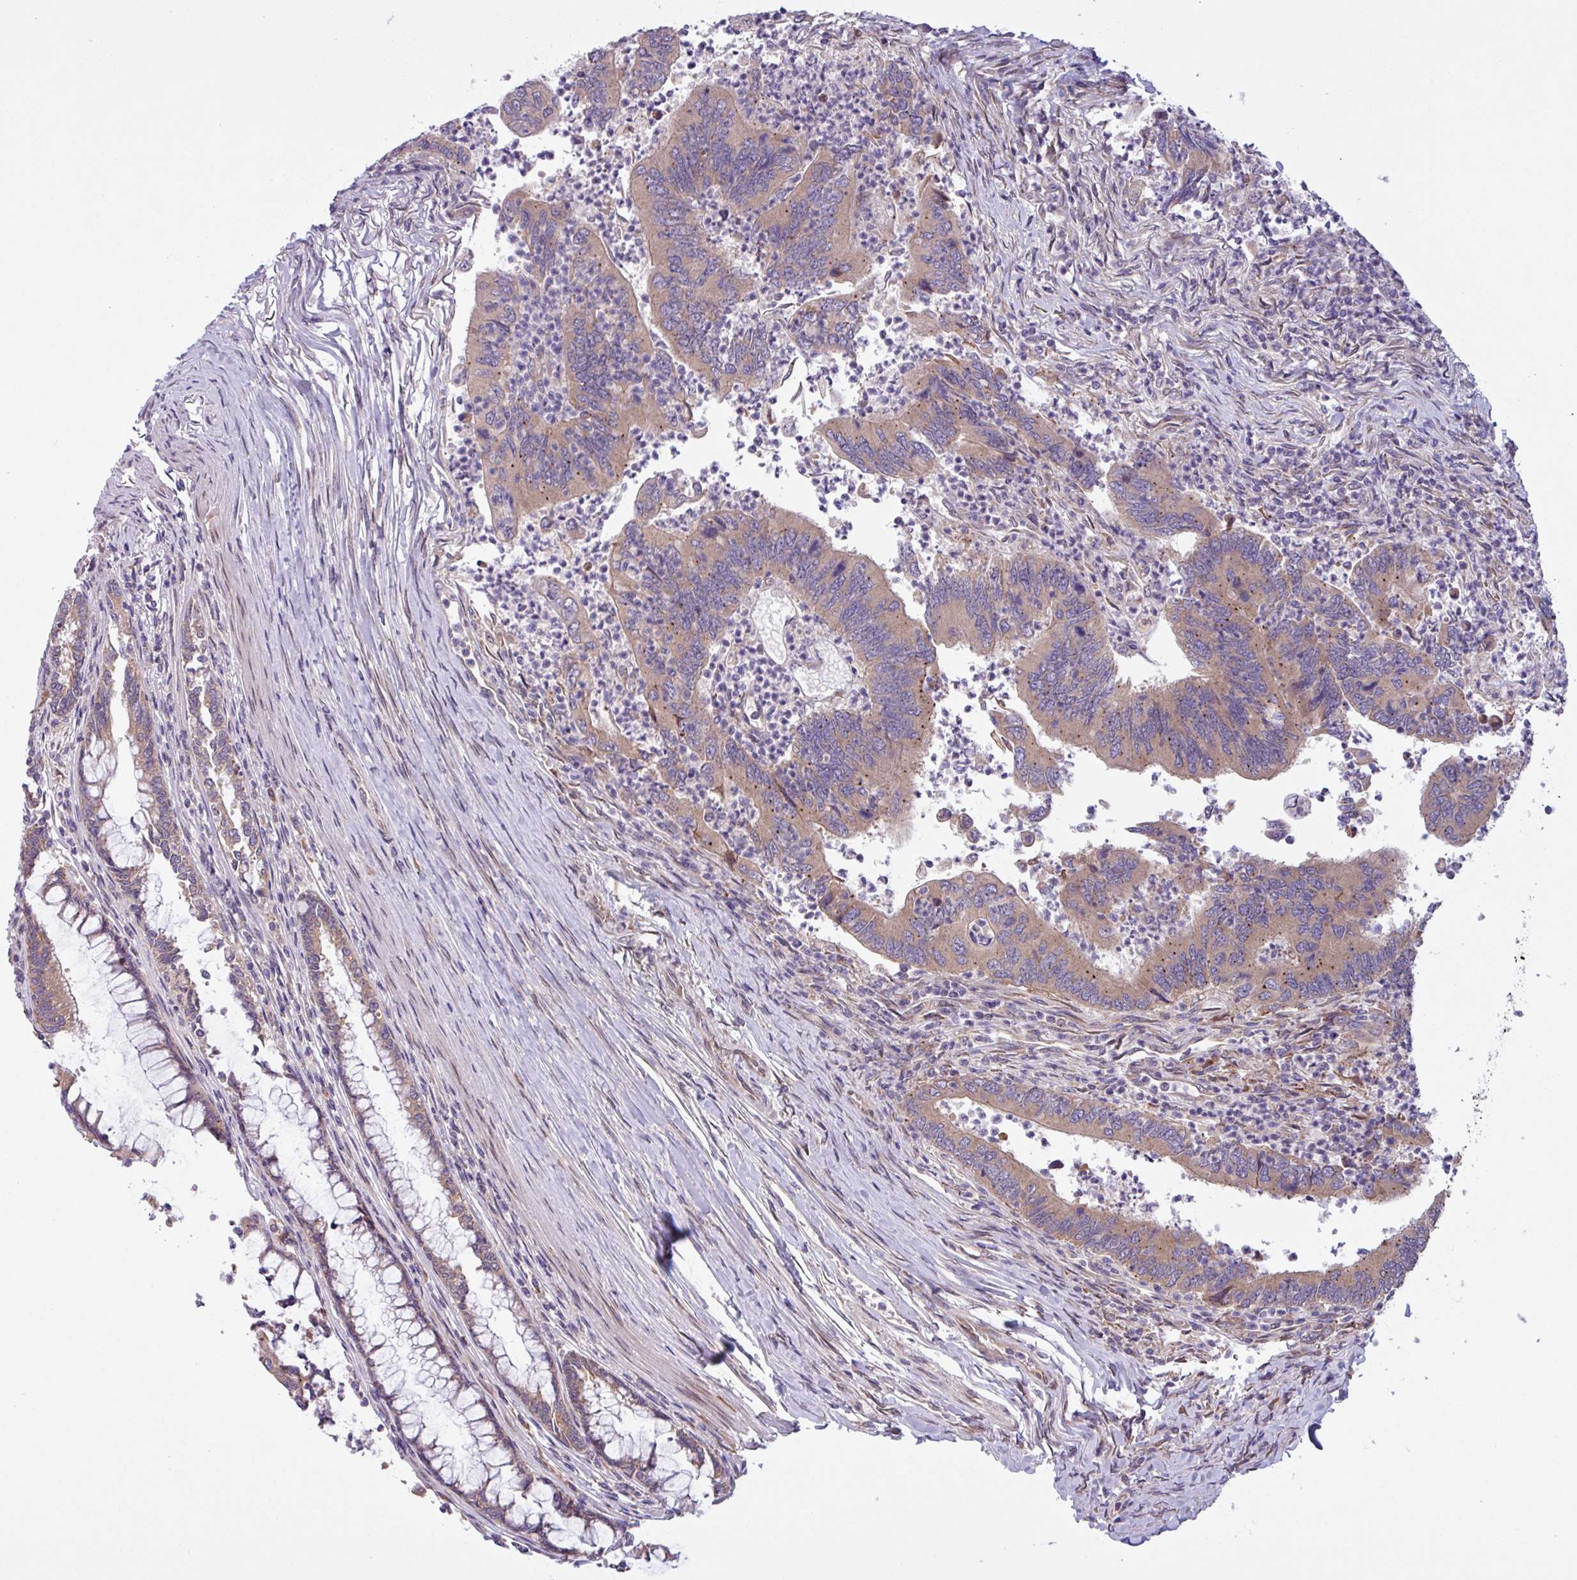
{"staining": {"intensity": "moderate", "quantity": ">75%", "location": "cytoplasmic/membranous"}, "tissue": "colorectal cancer", "cell_type": "Tumor cells", "image_type": "cancer", "snomed": [{"axis": "morphology", "description": "Adenocarcinoma, NOS"}, {"axis": "topography", "description": "Colon"}], "caption": "Protein expression analysis of colorectal cancer (adenocarcinoma) shows moderate cytoplasmic/membranous staining in approximately >75% of tumor cells.", "gene": "C20orf27", "patient": {"sex": "female", "age": 67}}